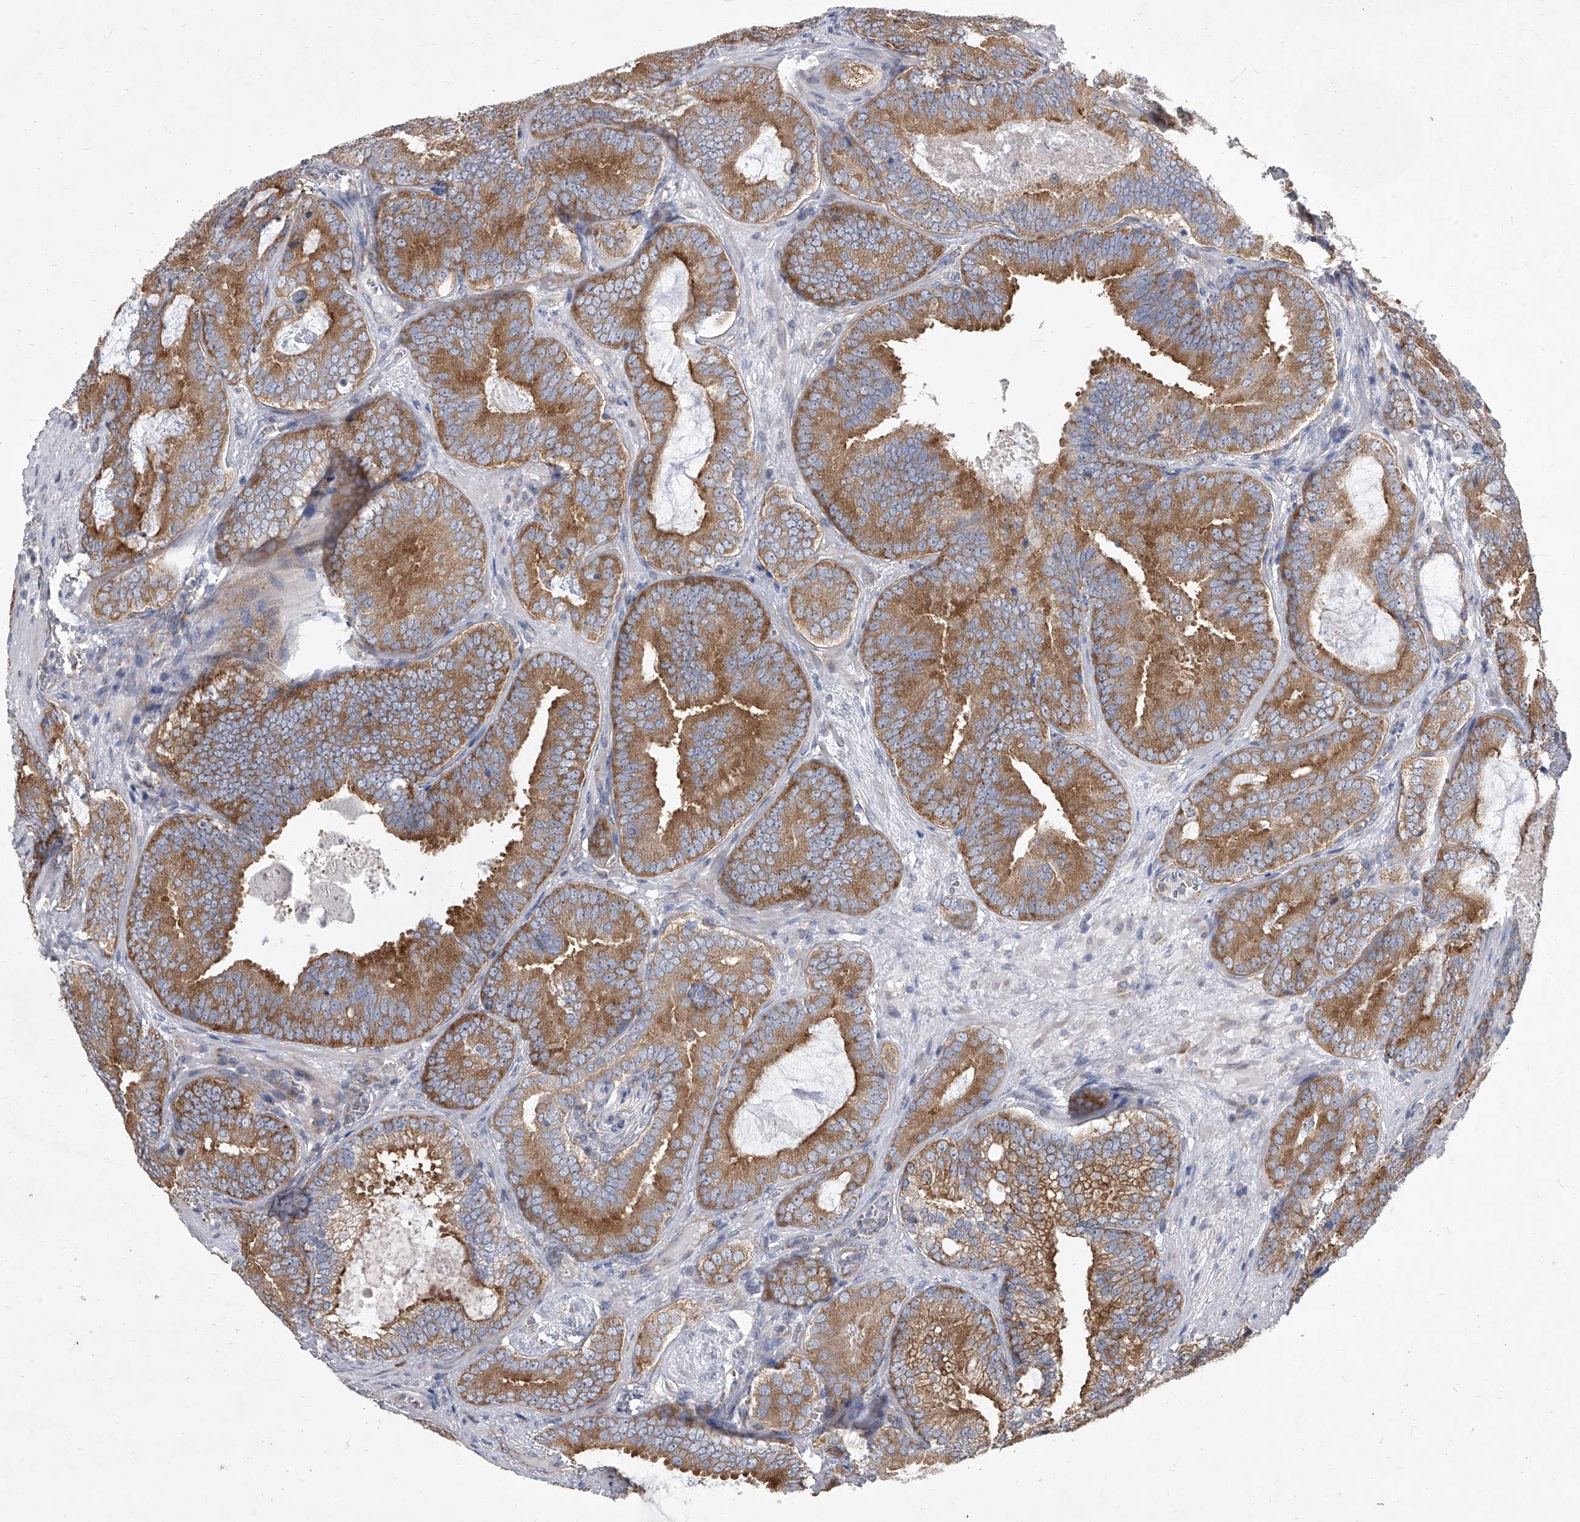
{"staining": {"intensity": "moderate", "quantity": ">75%", "location": "cytoplasmic/membranous"}, "tissue": "prostate cancer", "cell_type": "Tumor cells", "image_type": "cancer", "snomed": [{"axis": "morphology", "description": "Adenocarcinoma, High grade"}, {"axis": "topography", "description": "Prostate"}], "caption": "A high-resolution histopathology image shows immunohistochemistry (IHC) staining of high-grade adenocarcinoma (prostate), which demonstrates moderate cytoplasmic/membranous staining in approximately >75% of tumor cells.", "gene": "EIF2S2", "patient": {"sex": "male", "age": 66}}